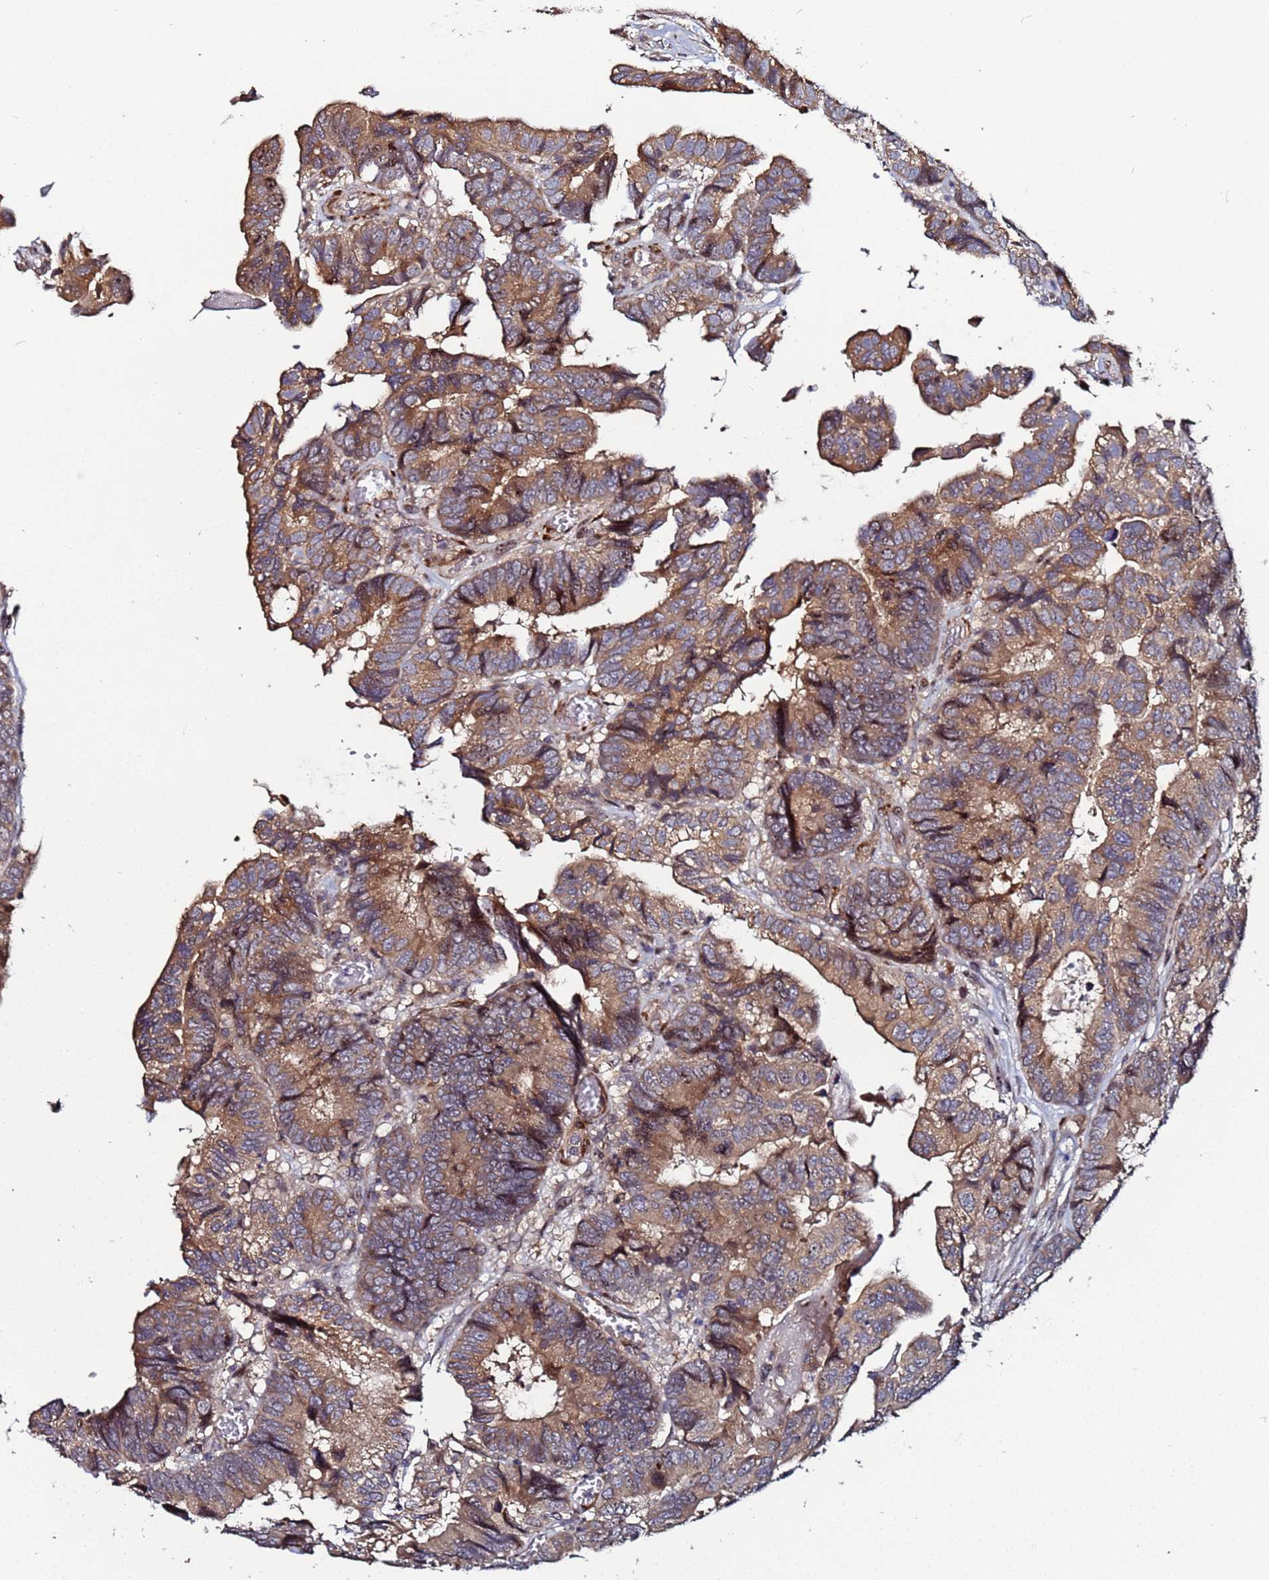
{"staining": {"intensity": "moderate", "quantity": ">75%", "location": "cytoplasmic/membranous"}, "tissue": "colorectal cancer", "cell_type": "Tumor cells", "image_type": "cancer", "snomed": [{"axis": "morphology", "description": "Adenocarcinoma, NOS"}, {"axis": "topography", "description": "Colon"}], "caption": "Immunohistochemistry (IHC) image of human colorectal adenocarcinoma stained for a protein (brown), which exhibits medium levels of moderate cytoplasmic/membranous expression in about >75% of tumor cells.", "gene": "OSER1", "patient": {"sex": "male", "age": 85}}